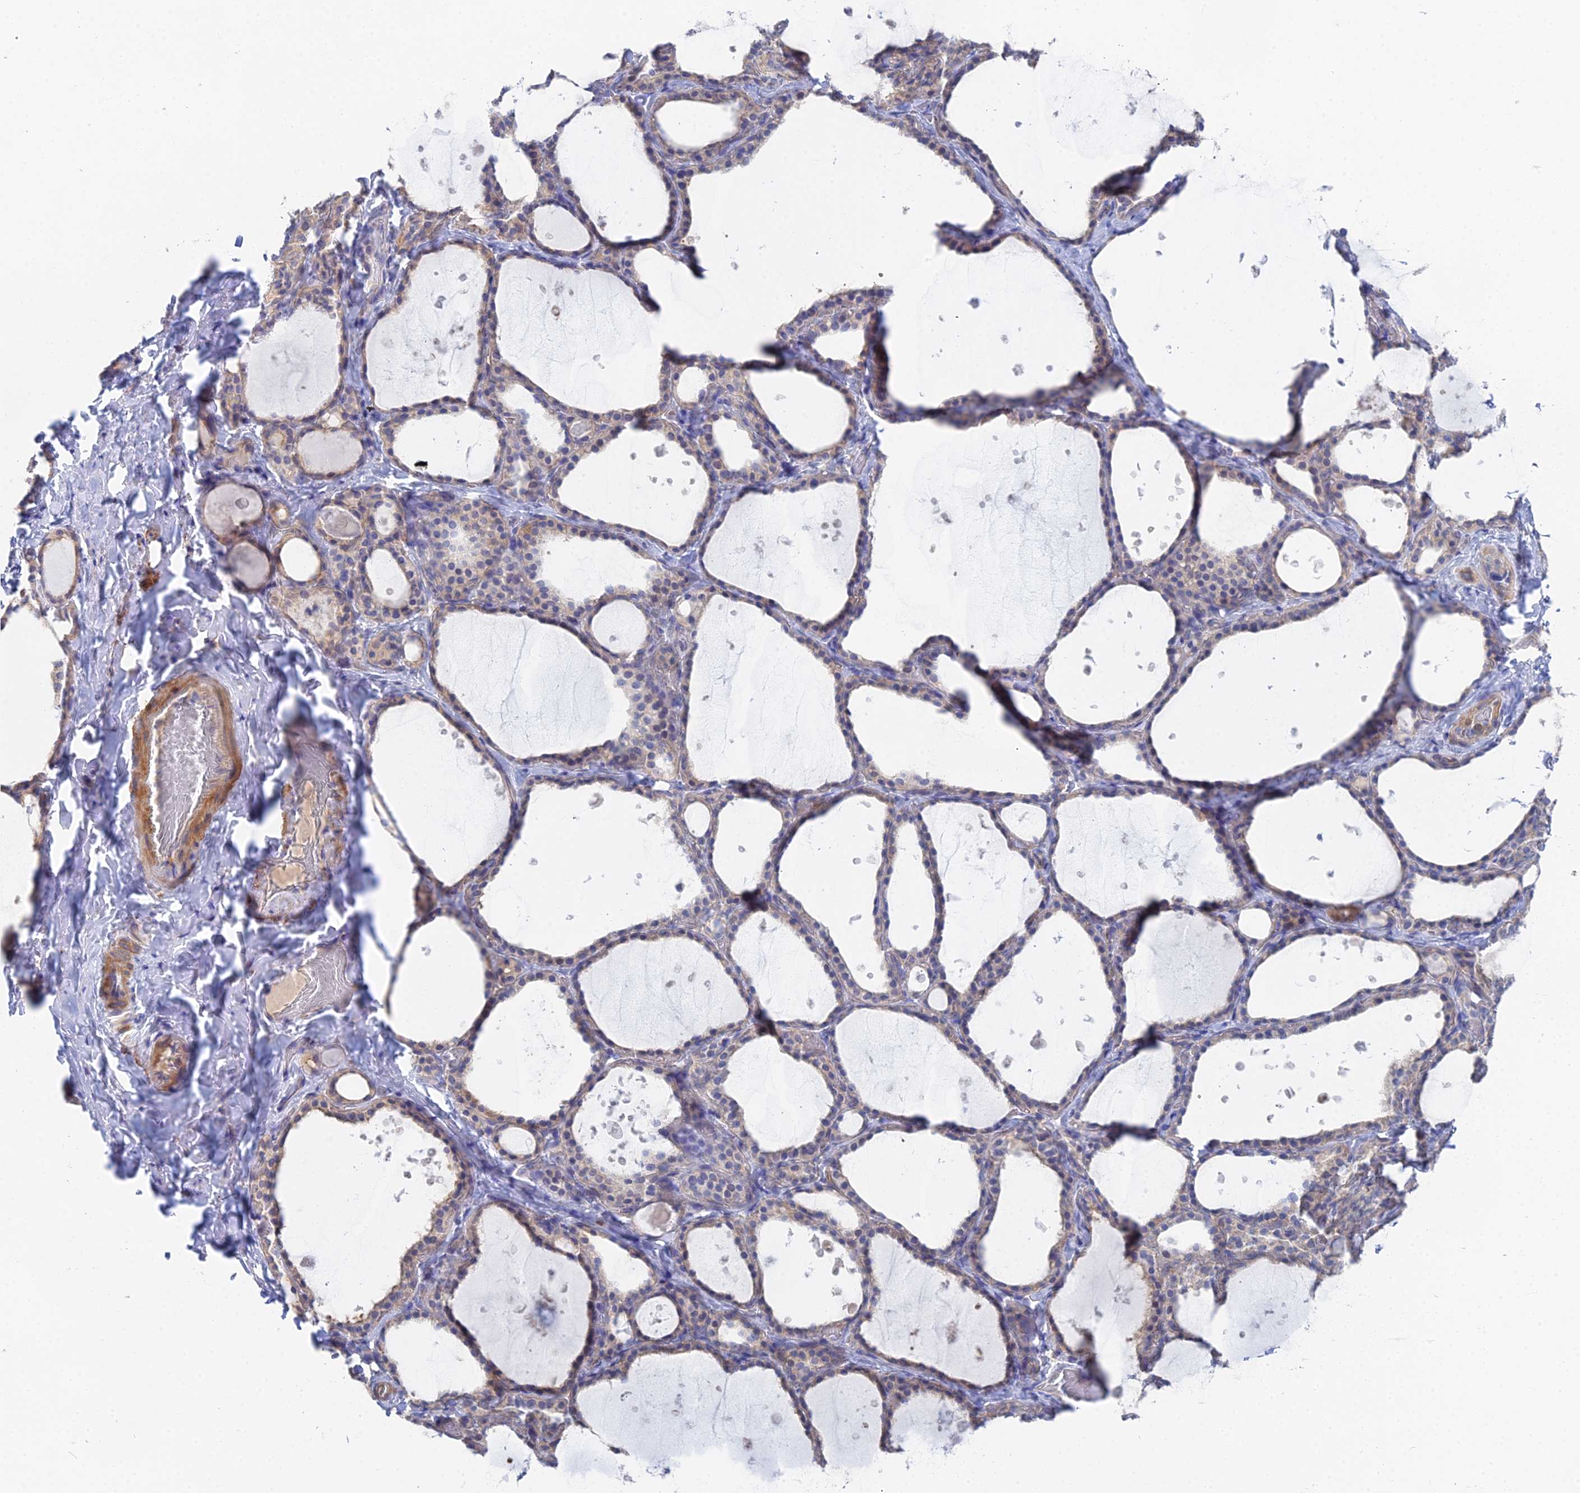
{"staining": {"intensity": "negative", "quantity": "none", "location": "none"}, "tissue": "thyroid gland", "cell_type": "Glandular cells", "image_type": "normal", "snomed": [{"axis": "morphology", "description": "Normal tissue, NOS"}, {"axis": "topography", "description": "Thyroid gland"}], "caption": "Immunohistochemistry of unremarkable thyroid gland reveals no positivity in glandular cells. (Stains: DAB (3,3'-diaminobenzidine) IHC with hematoxylin counter stain, Microscopy: brightfield microscopy at high magnification).", "gene": "DNAH14", "patient": {"sex": "female", "age": 44}}